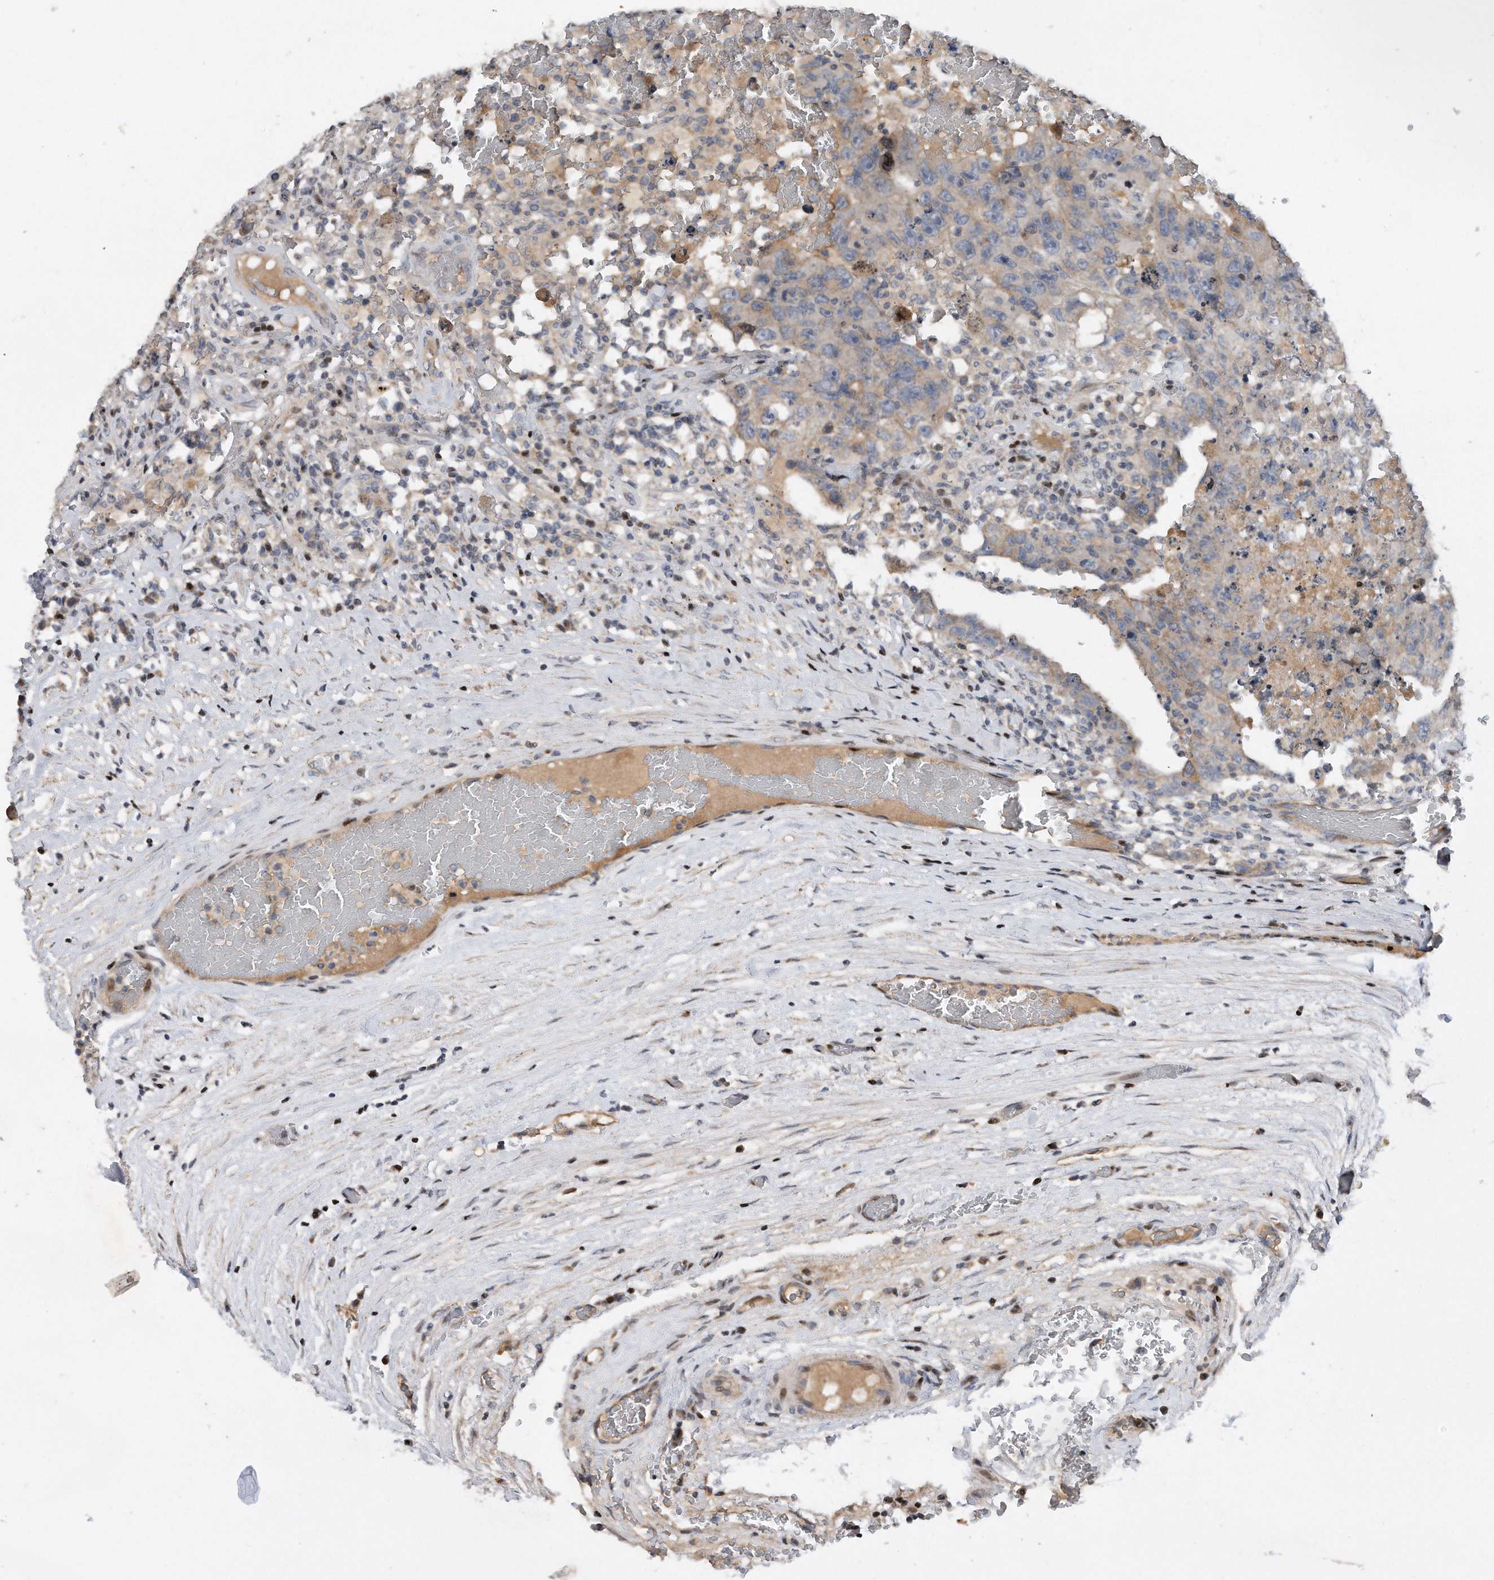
{"staining": {"intensity": "negative", "quantity": "none", "location": "none"}, "tissue": "testis cancer", "cell_type": "Tumor cells", "image_type": "cancer", "snomed": [{"axis": "morphology", "description": "Carcinoma, Embryonal, NOS"}, {"axis": "topography", "description": "Testis"}], "caption": "Testis cancer was stained to show a protein in brown. There is no significant expression in tumor cells.", "gene": "CDH12", "patient": {"sex": "male", "age": 26}}